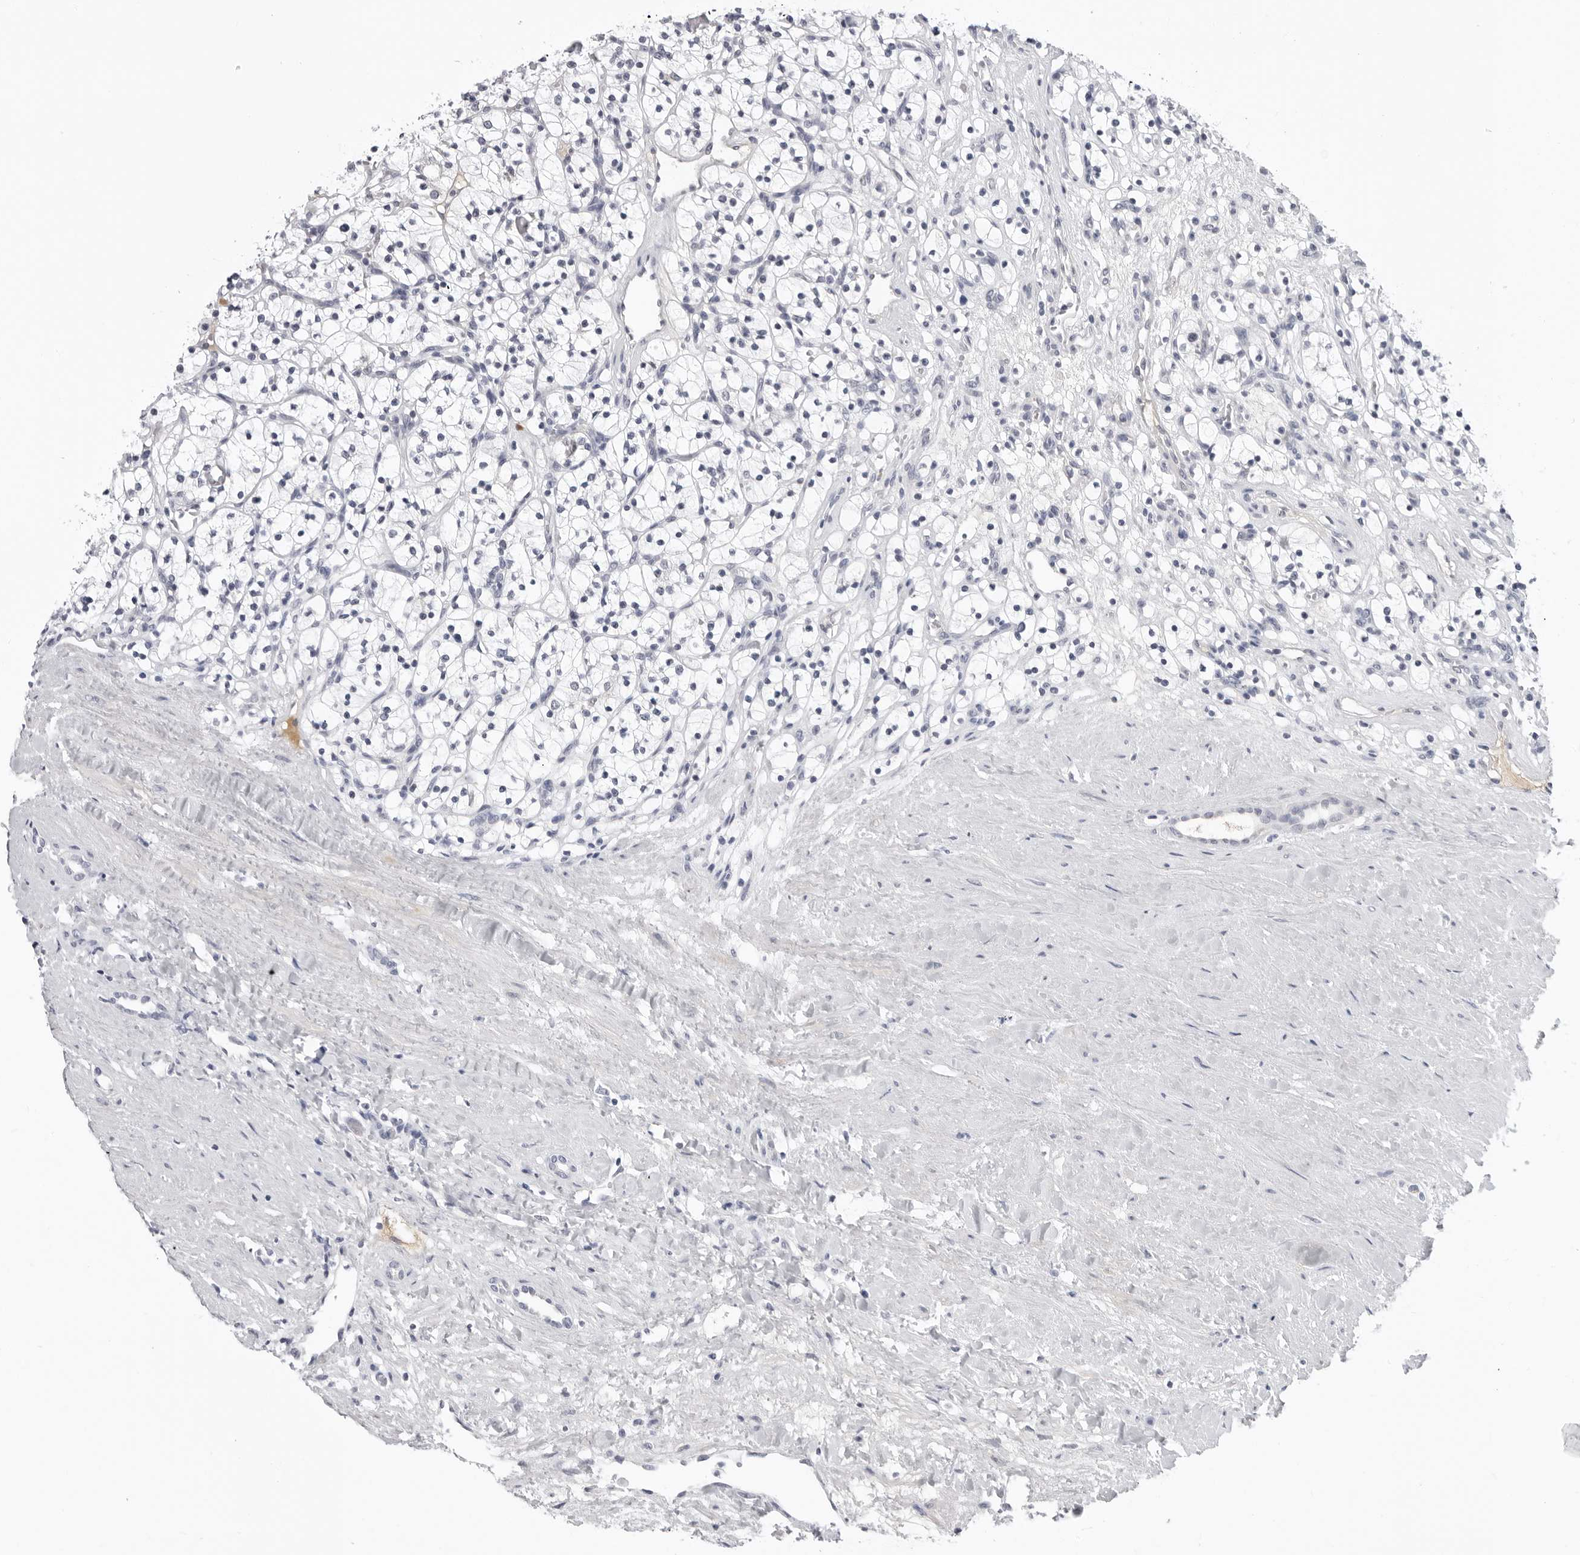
{"staining": {"intensity": "negative", "quantity": "none", "location": "none"}, "tissue": "renal cancer", "cell_type": "Tumor cells", "image_type": "cancer", "snomed": [{"axis": "morphology", "description": "Adenocarcinoma, NOS"}, {"axis": "topography", "description": "Kidney"}], "caption": "Renal adenocarcinoma stained for a protein using immunohistochemistry demonstrates no expression tumor cells.", "gene": "ZNF502", "patient": {"sex": "female", "age": 57}}